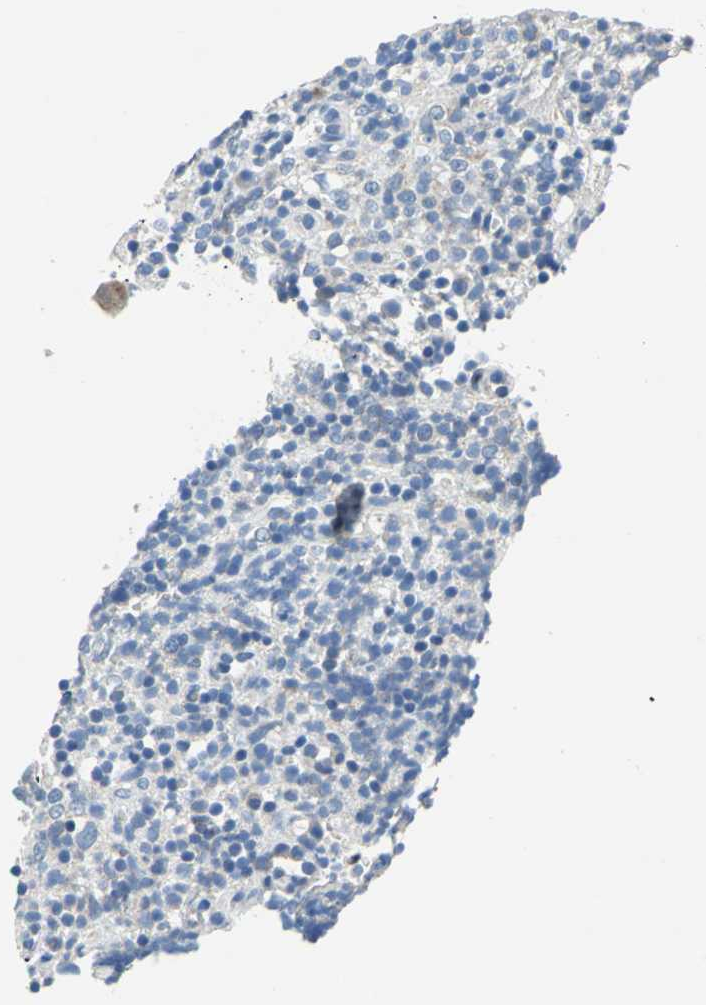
{"staining": {"intensity": "negative", "quantity": "none", "location": "none"}, "tissue": "lymphoma", "cell_type": "Tumor cells", "image_type": "cancer", "snomed": [{"axis": "morphology", "description": "Malignant lymphoma, non-Hodgkin's type, High grade"}, {"axis": "topography", "description": "Lymph node"}], "caption": "Tumor cells are negative for protein expression in human lymphoma. Brightfield microscopy of IHC stained with DAB (brown) and hematoxylin (blue), captured at high magnification.", "gene": "TEX264", "patient": {"sex": "female", "age": 76}}